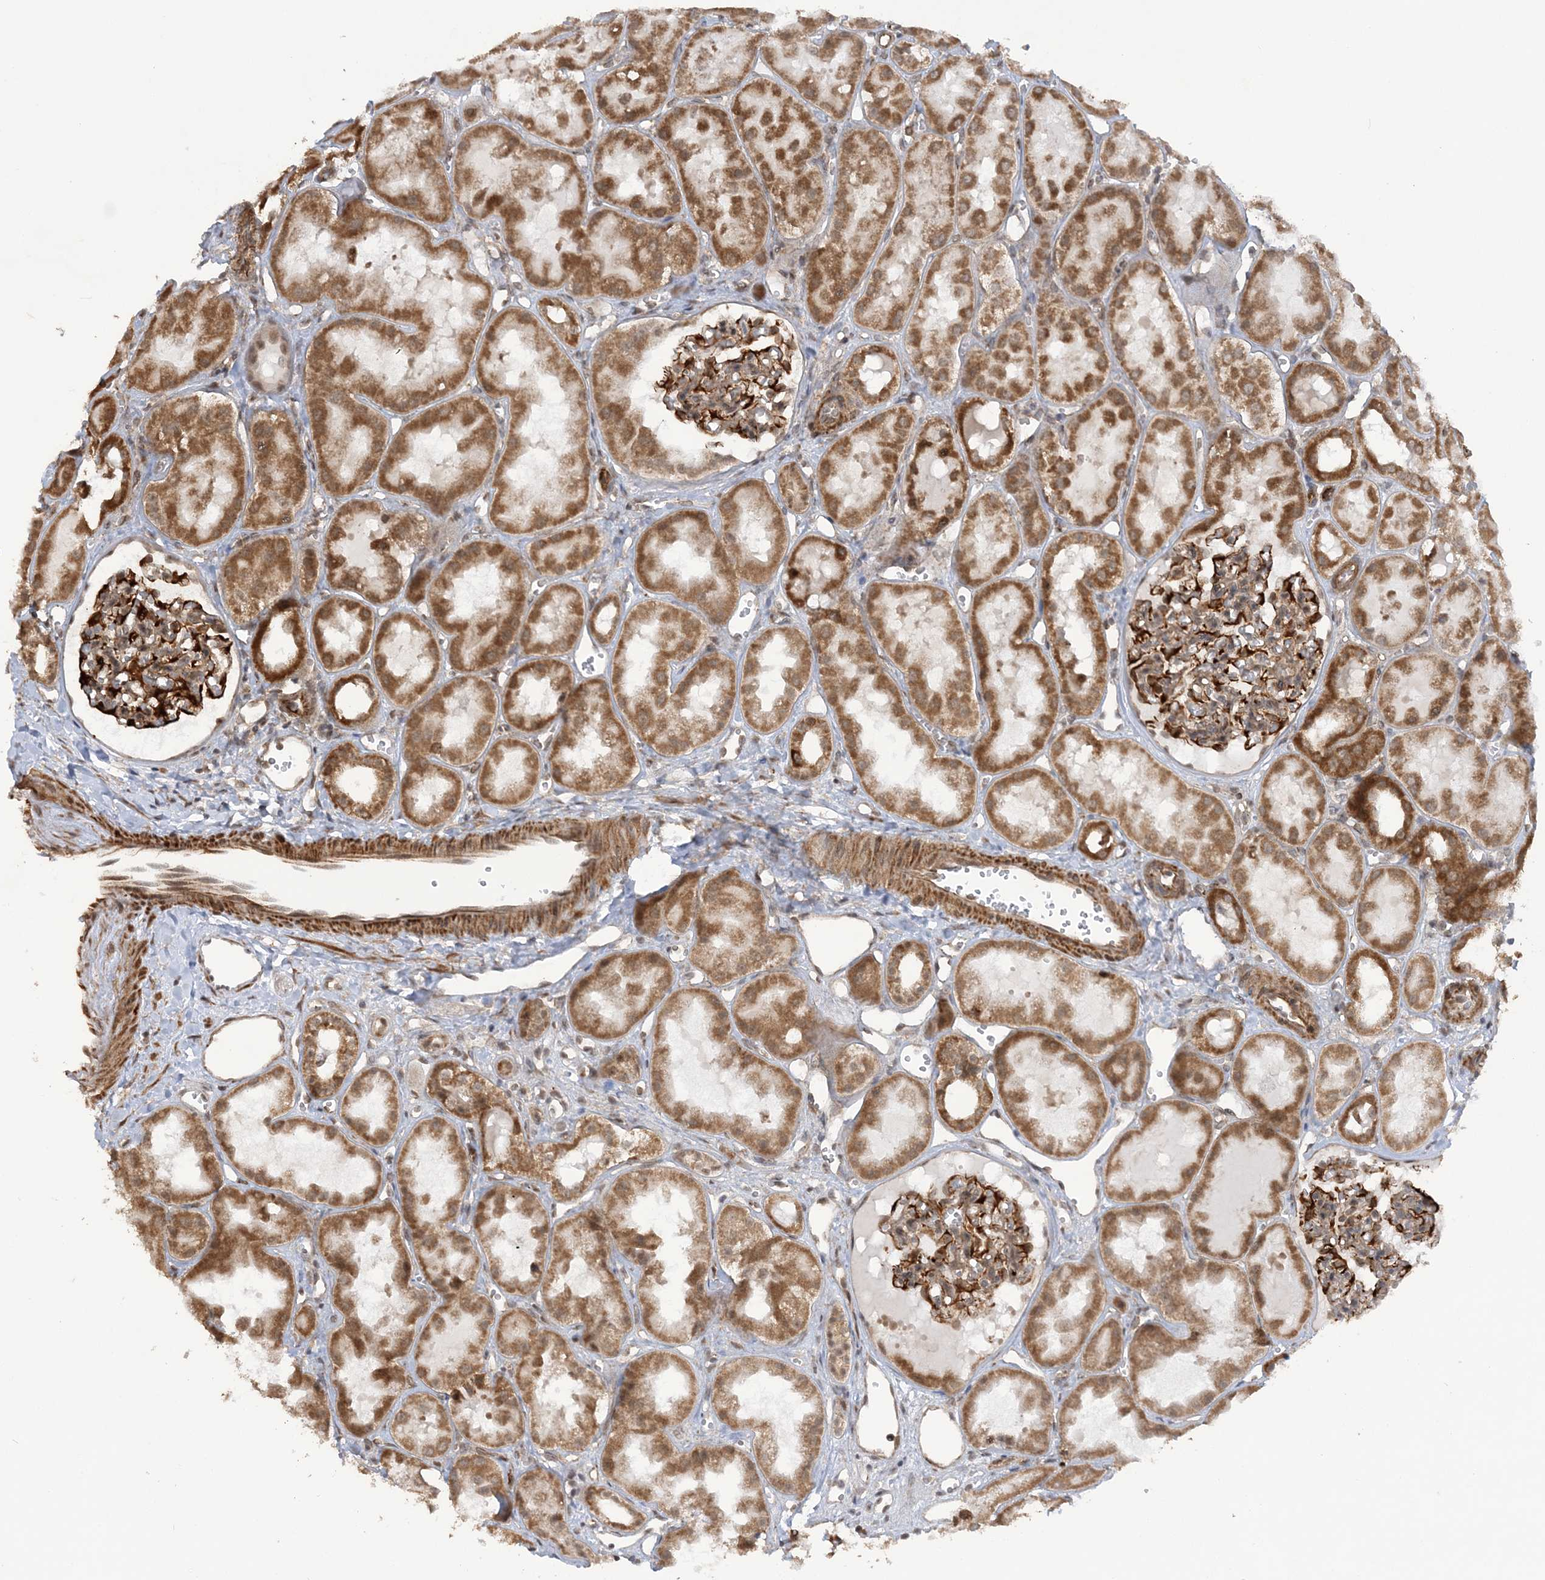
{"staining": {"intensity": "strong", "quantity": "25%-75%", "location": "cytoplasmic/membranous"}, "tissue": "kidney", "cell_type": "Cells in glomeruli", "image_type": "normal", "snomed": [{"axis": "morphology", "description": "Normal tissue, NOS"}, {"axis": "topography", "description": "Kidney"}], "caption": "Immunohistochemistry (IHC) photomicrograph of benign human kidney stained for a protein (brown), which reveals high levels of strong cytoplasmic/membranous expression in about 25%-75% of cells in glomeruli.", "gene": "MRPL47", "patient": {"sex": "male", "age": 16}}